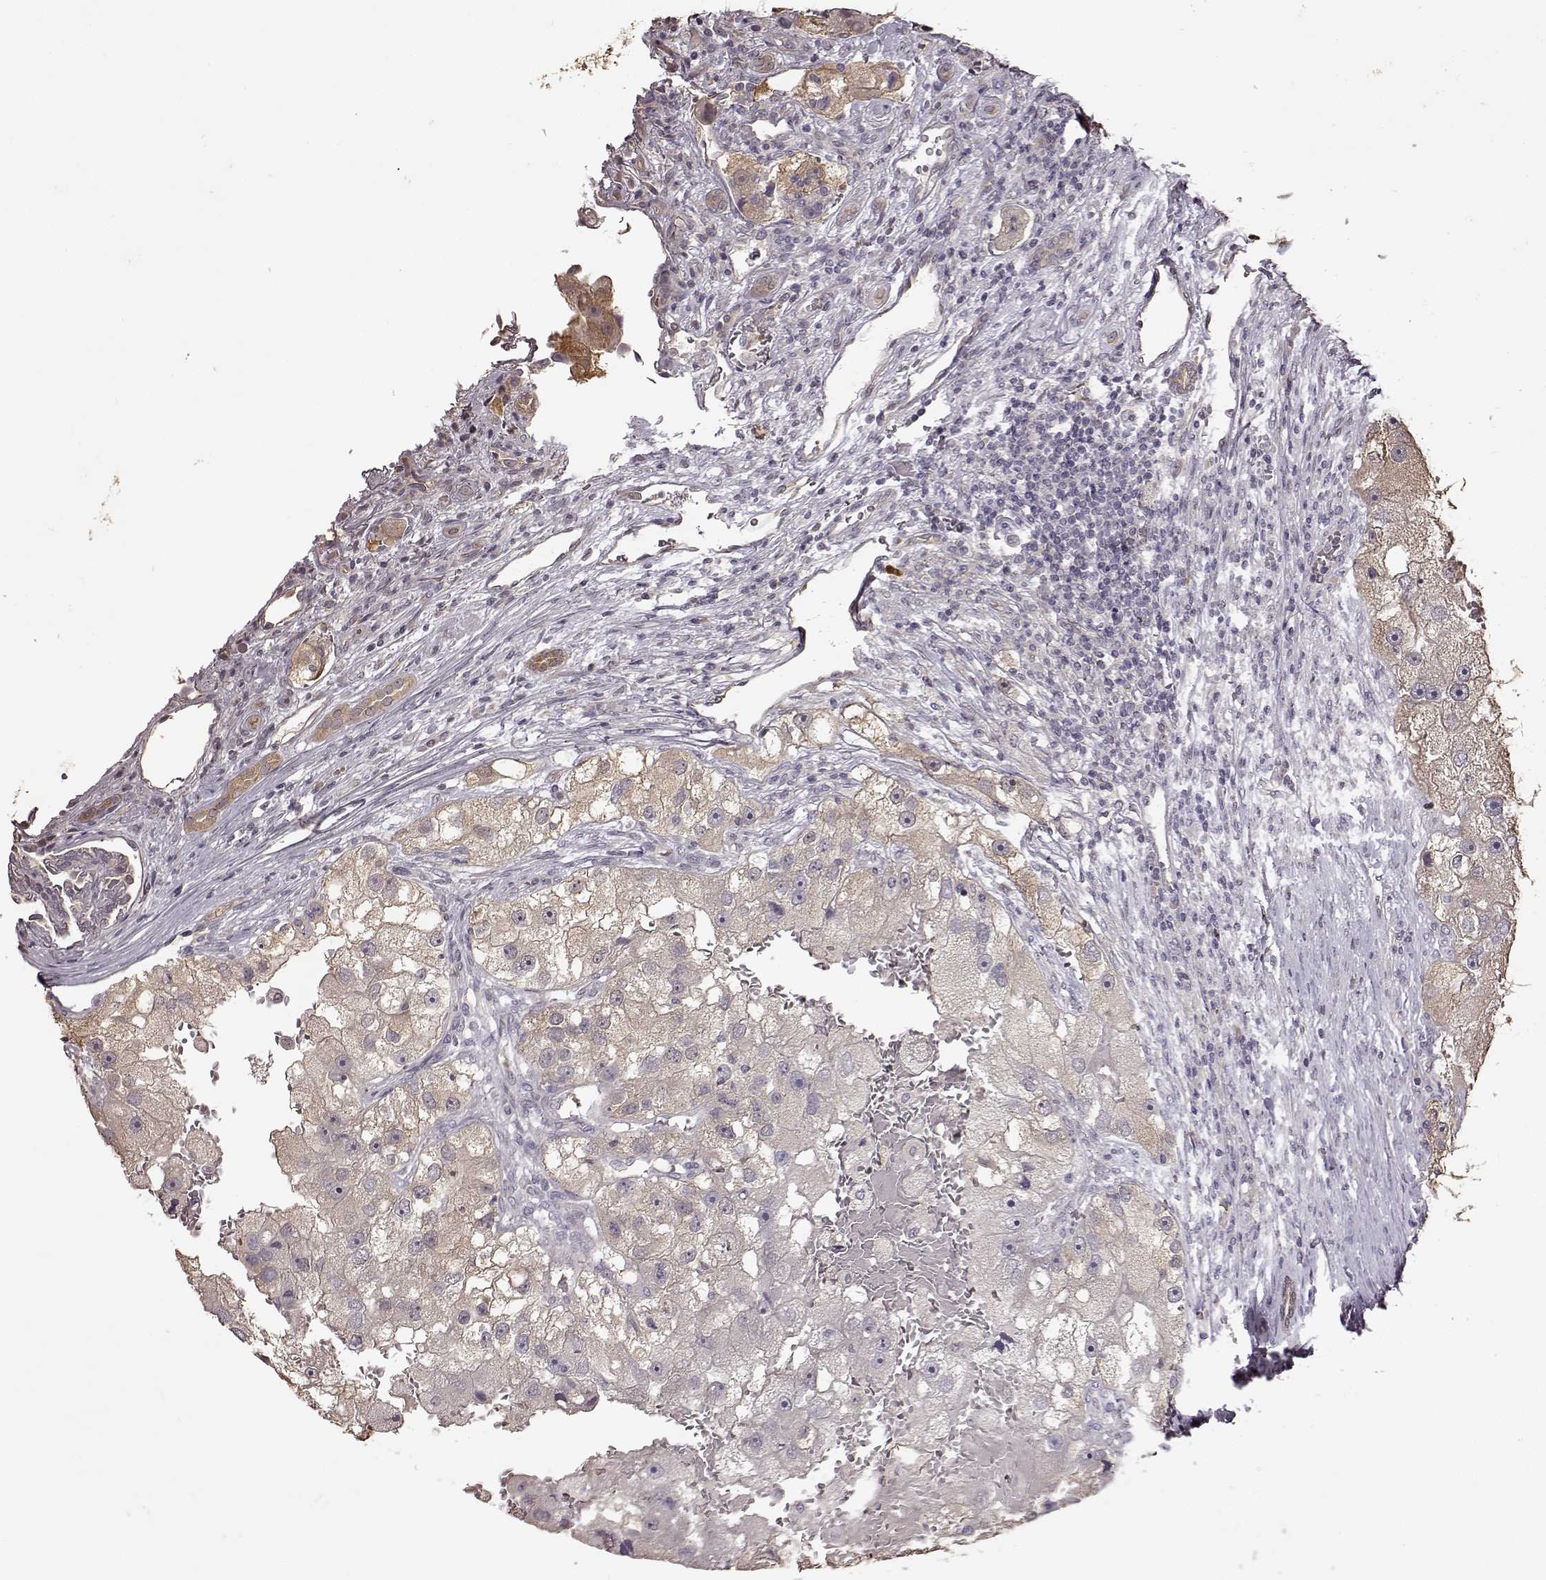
{"staining": {"intensity": "weak", "quantity": ">75%", "location": "cytoplasmic/membranous"}, "tissue": "renal cancer", "cell_type": "Tumor cells", "image_type": "cancer", "snomed": [{"axis": "morphology", "description": "Adenocarcinoma, NOS"}, {"axis": "topography", "description": "Kidney"}], "caption": "Immunohistochemistry (IHC) of human renal cancer (adenocarcinoma) exhibits low levels of weak cytoplasmic/membranous expression in about >75% of tumor cells.", "gene": "CRB1", "patient": {"sex": "male", "age": 63}}